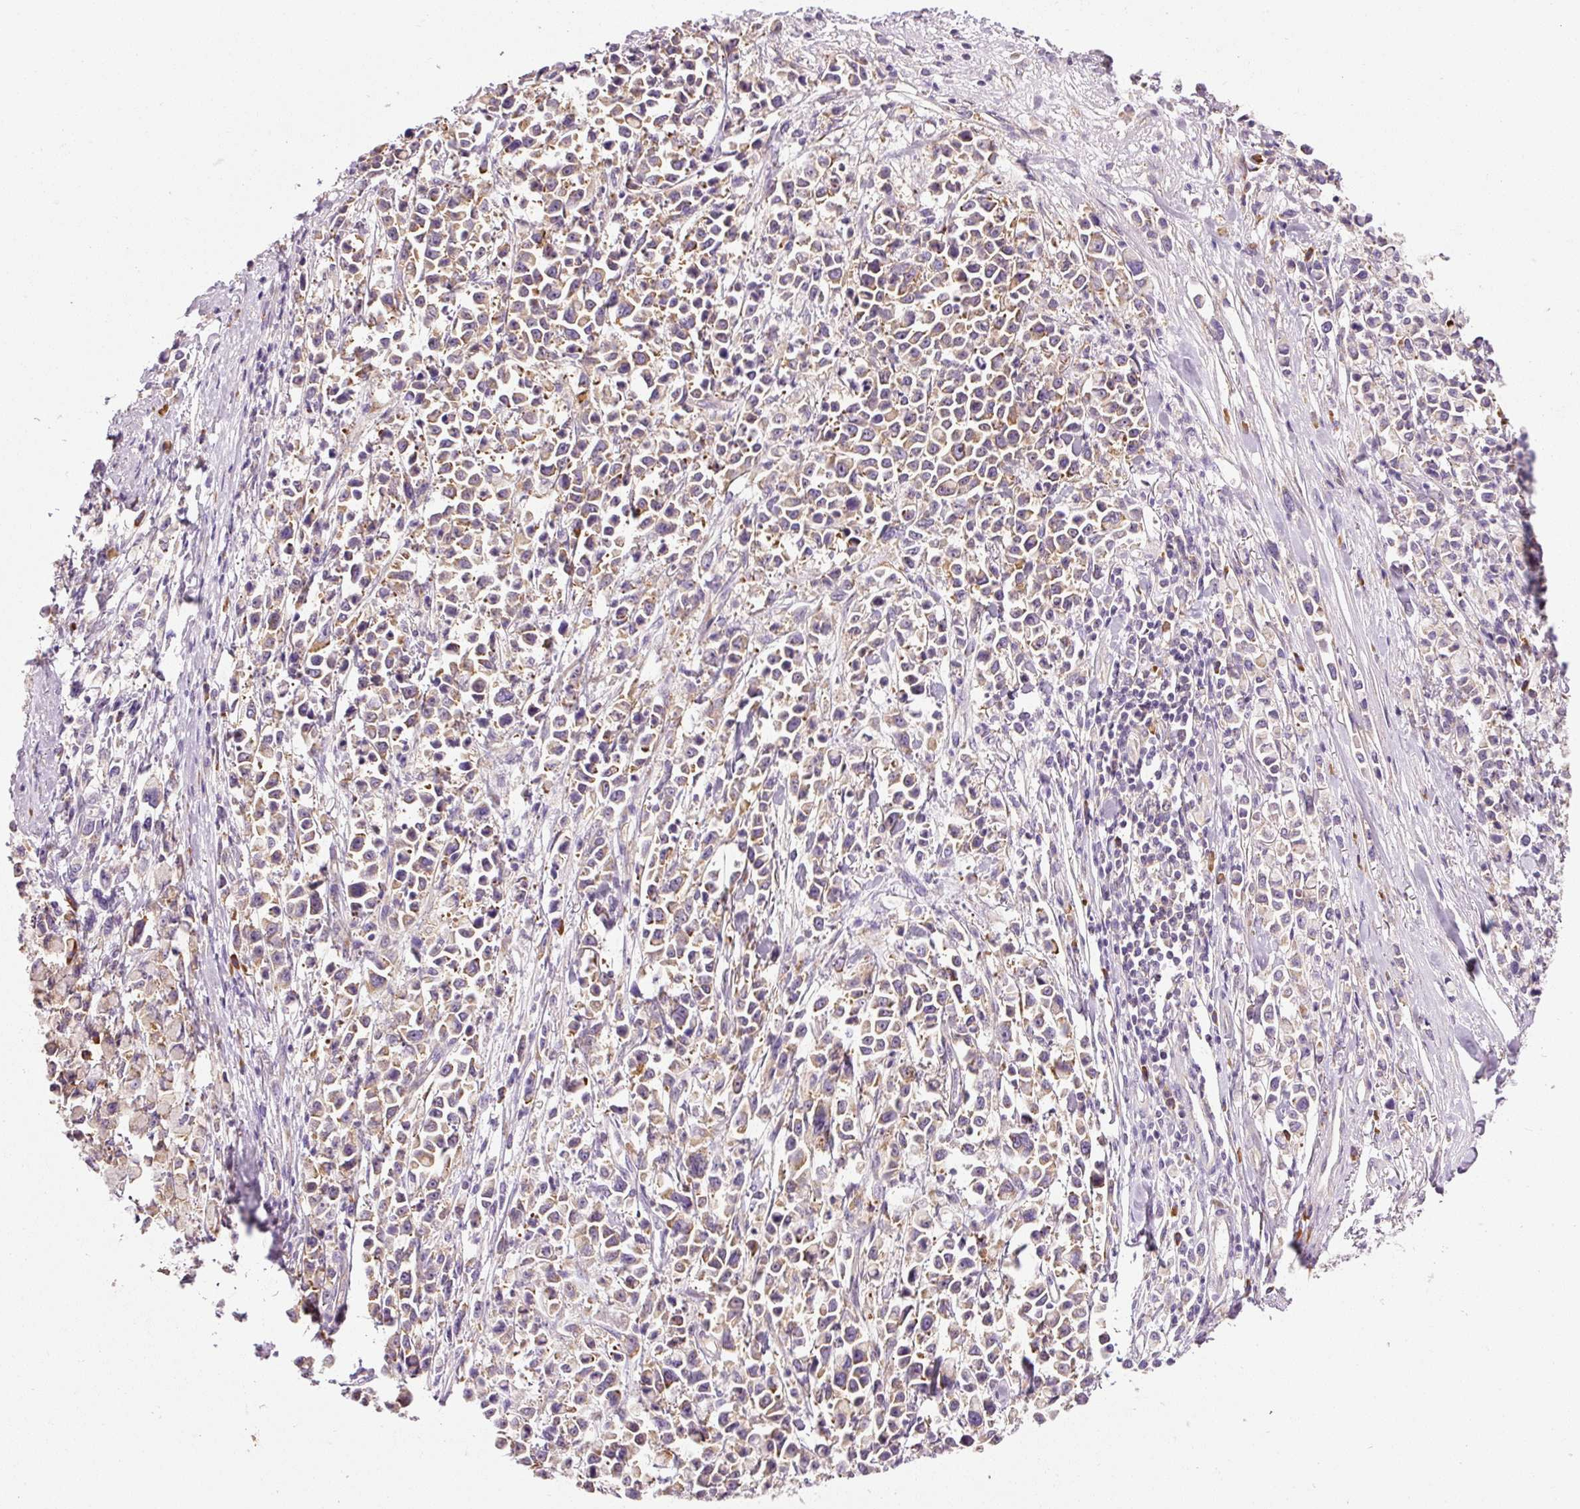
{"staining": {"intensity": "moderate", "quantity": "25%-75%", "location": "cytoplasmic/membranous"}, "tissue": "stomach cancer", "cell_type": "Tumor cells", "image_type": "cancer", "snomed": [{"axis": "morphology", "description": "Adenocarcinoma, NOS"}, {"axis": "topography", "description": "Stomach"}], "caption": "Protein staining of stomach cancer (adenocarcinoma) tissue shows moderate cytoplasmic/membranous staining in about 25%-75% of tumor cells. The staining is performed using DAB brown chromogen to label protein expression. The nuclei are counter-stained blue using hematoxylin.", "gene": "RPL10A", "patient": {"sex": "female", "age": 81}}